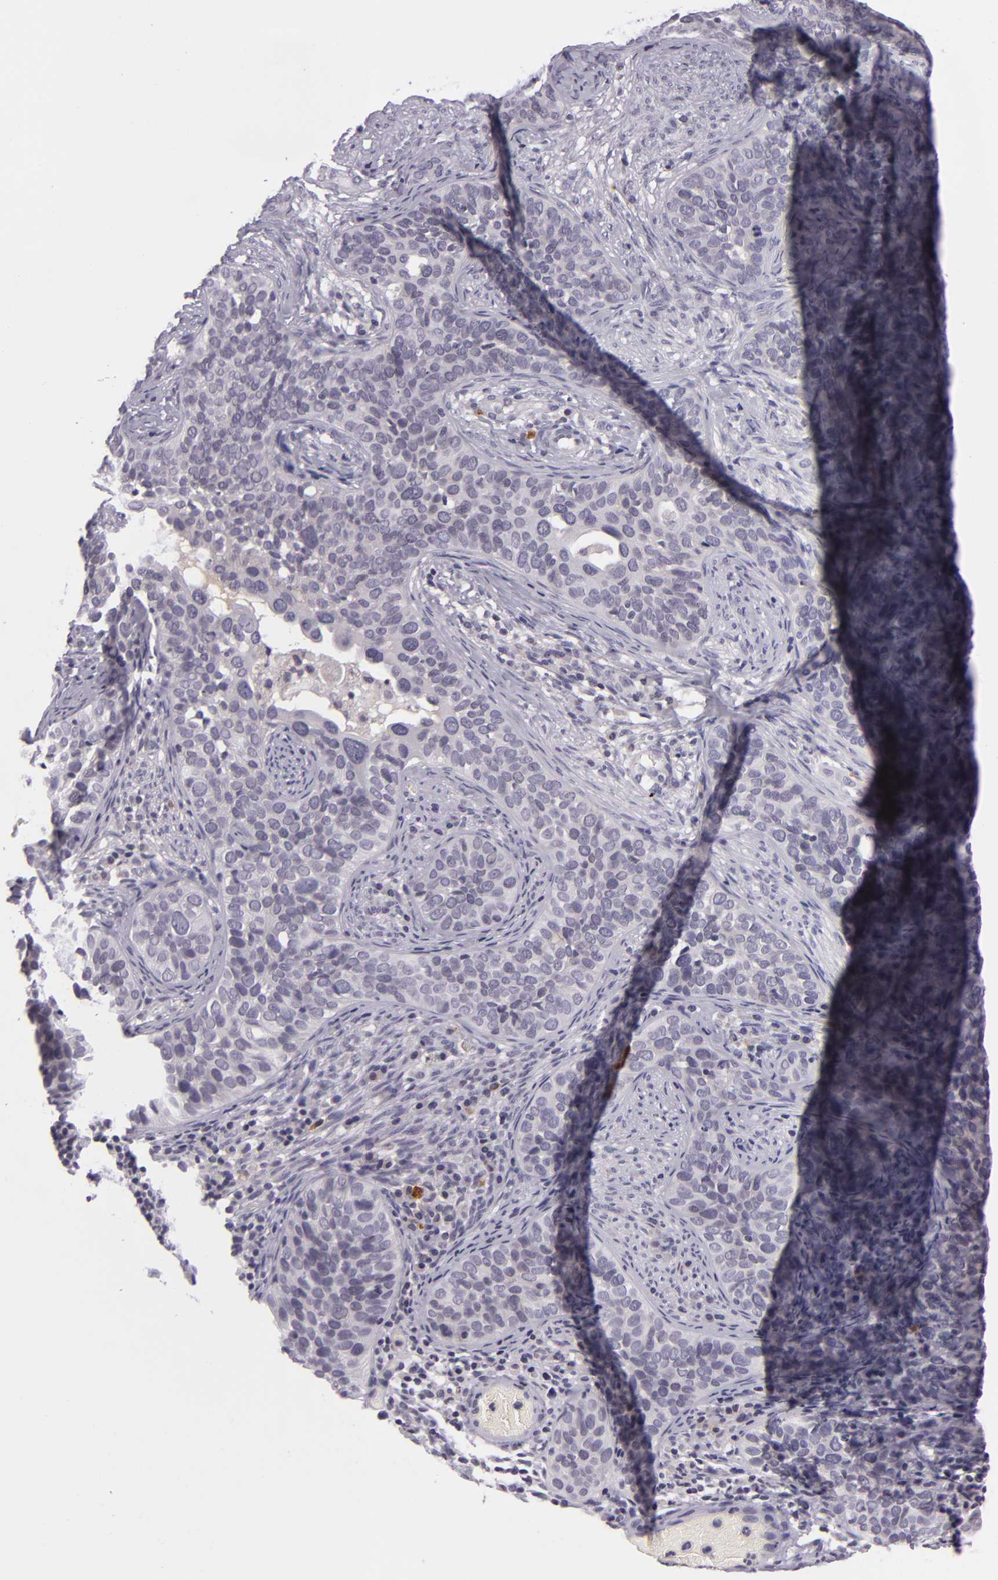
{"staining": {"intensity": "negative", "quantity": "none", "location": "none"}, "tissue": "cervical cancer", "cell_type": "Tumor cells", "image_type": "cancer", "snomed": [{"axis": "morphology", "description": "Squamous cell carcinoma, NOS"}, {"axis": "topography", "description": "Cervix"}], "caption": "A photomicrograph of human cervical cancer (squamous cell carcinoma) is negative for staining in tumor cells.", "gene": "DAG1", "patient": {"sex": "female", "age": 31}}